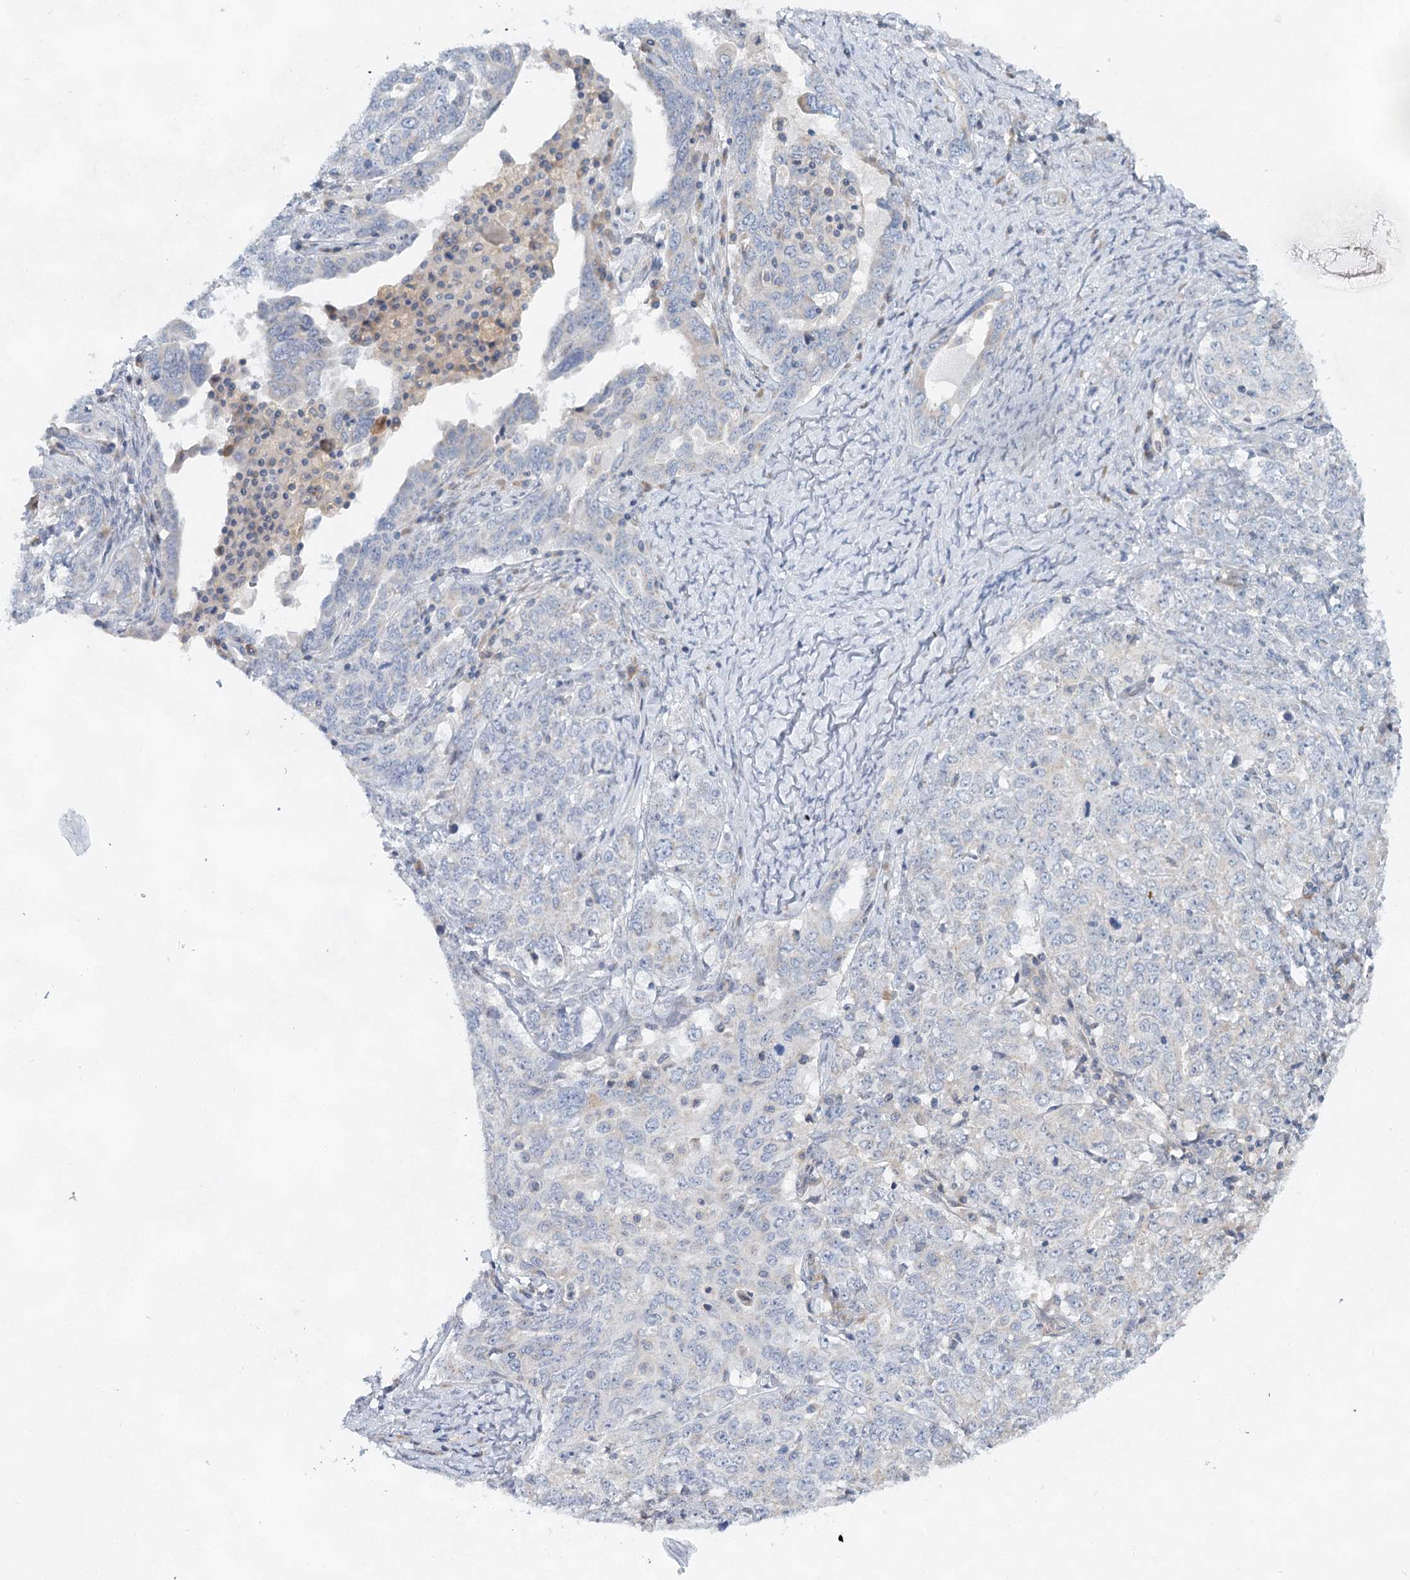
{"staining": {"intensity": "negative", "quantity": "none", "location": "none"}, "tissue": "ovarian cancer", "cell_type": "Tumor cells", "image_type": "cancer", "snomed": [{"axis": "morphology", "description": "Carcinoma, endometroid"}, {"axis": "topography", "description": "Ovary"}], "caption": "A histopathology image of human ovarian cancer is negative for staining in tumor cells. (DAB (3,3'-diaminobenzidine) IHC with hematoxylin counter stain).", "gene": "BLTP1", "patient": {"sex": "female", "age": 62}}